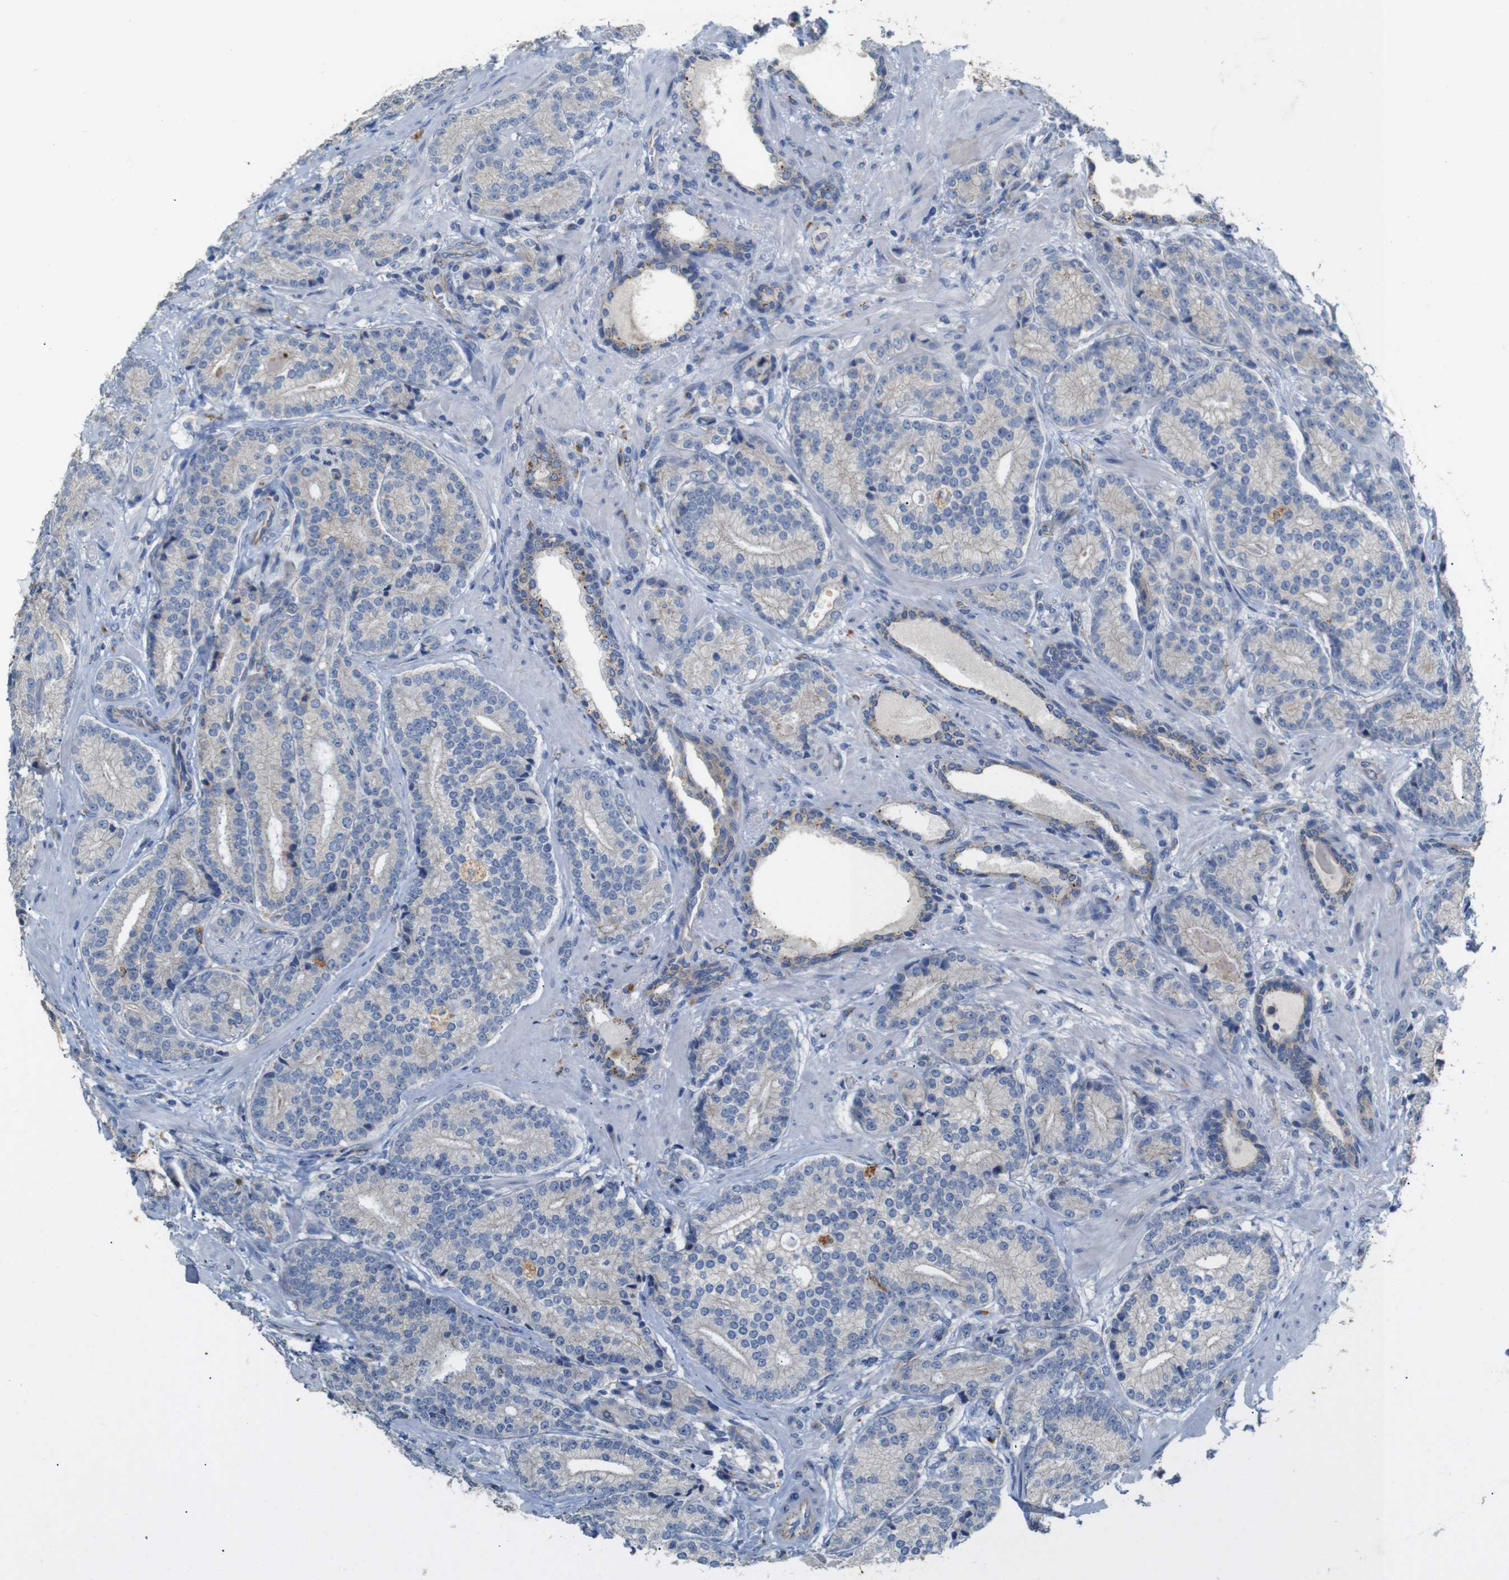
{"staining": {"intensity": "negative", "quantity": "none", "location": "none"}, "tissue": "prostate cancer", "cell_type": "Tumor cells", "image_type": "cancer", "snomed": [{"axis": "morphology", "description": "Adenocarcinoma, High grade"}, {"axis": "topography", "description": "Prostate"}], "caption": "Prostate cancer (high-grade adenocarcinoma) was stained to show a protein in brown. There is no significant staining in tumor cells. (IHC, brightfield microscopy, high magnification).", "gene": "NHLRC3", "patient": {"sex": "male", "age": 61}}